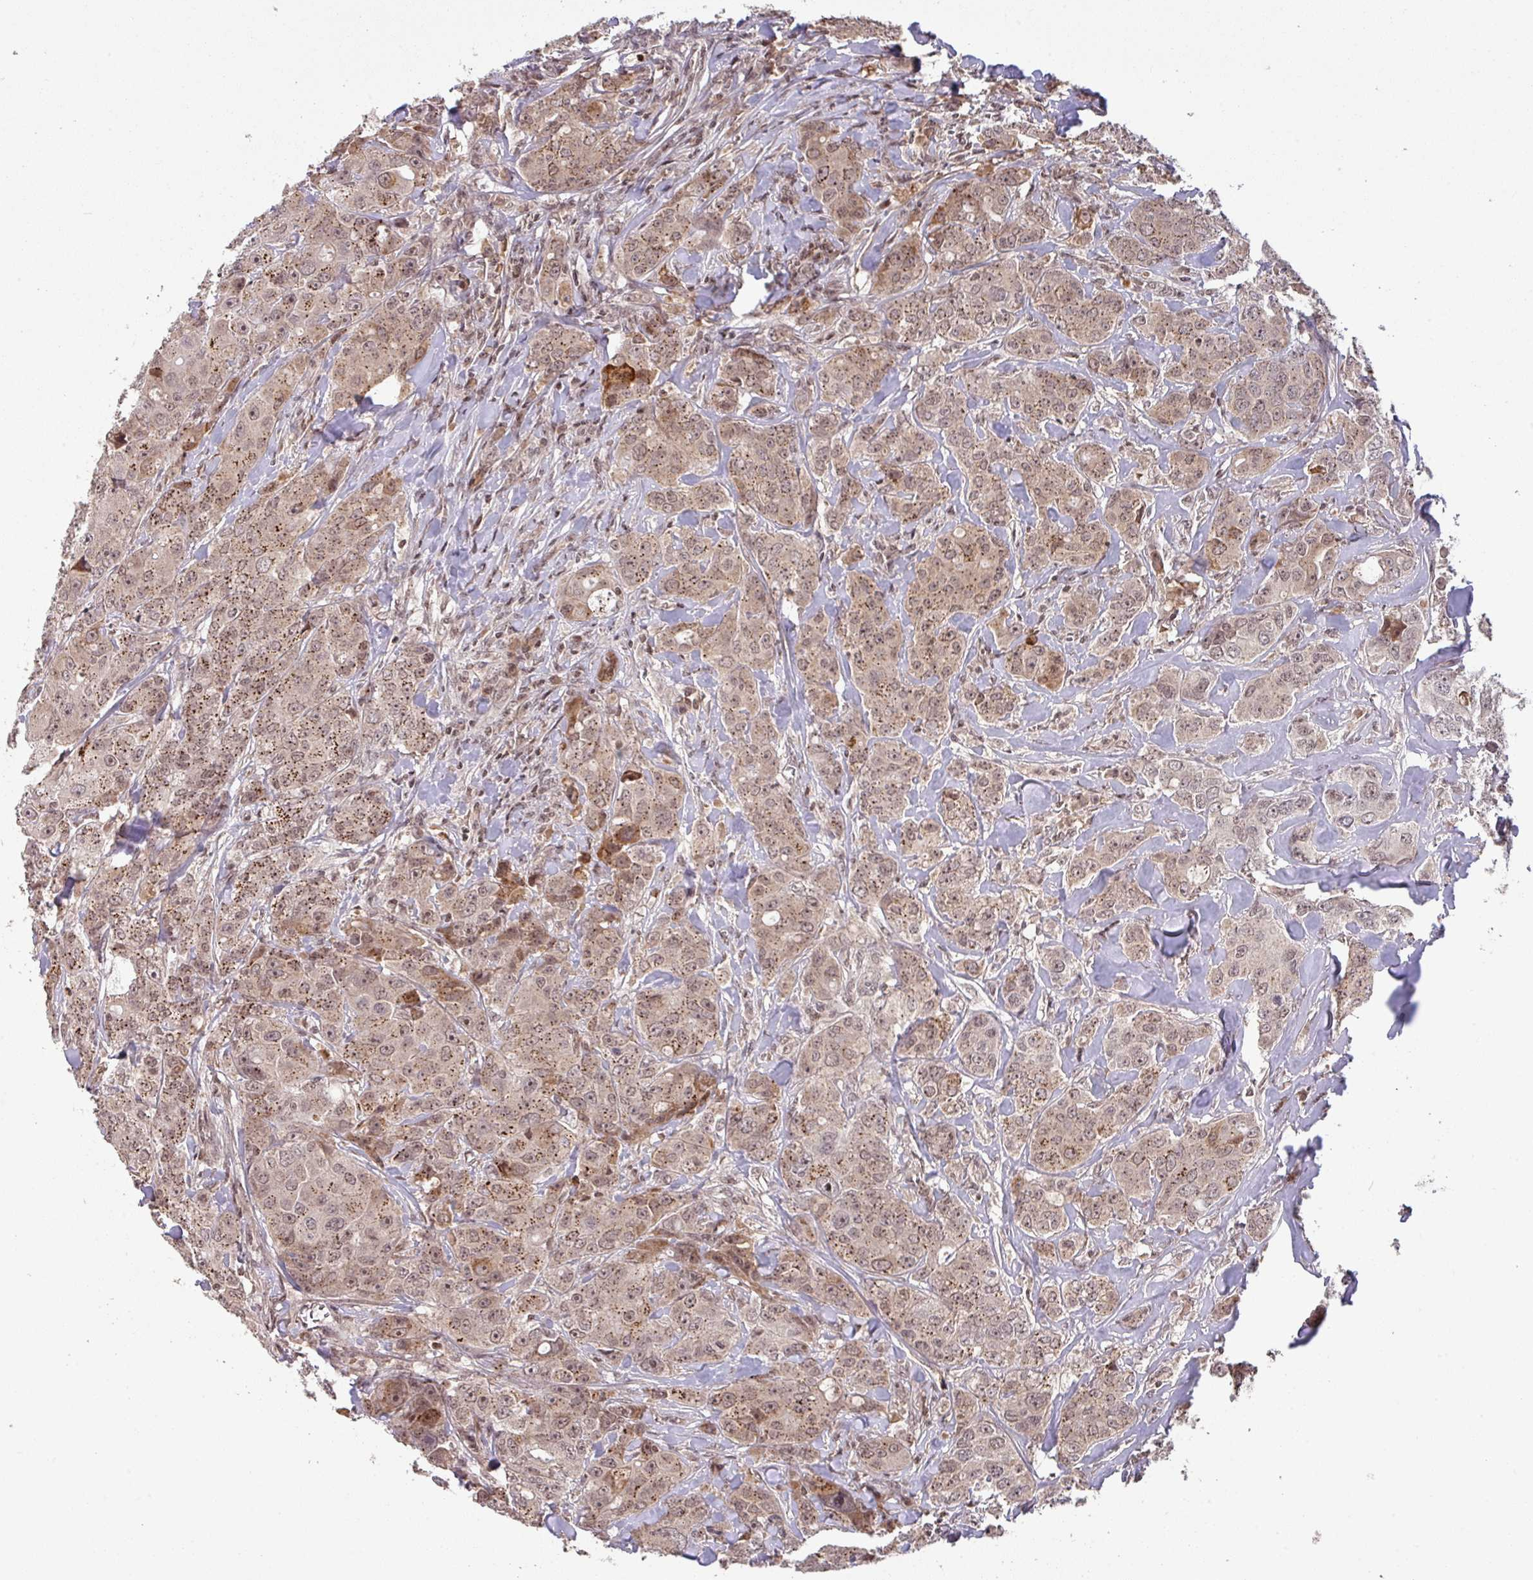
{"staining": {"intensity": "moderate", "quantity": ">75%", "location": "cytoplasmic/membranous,nuclear"}, "tissue": "breast cancer", "cell_type": "Tumor cells", "image_type": "cancer", "snomed": [{"axis": "morphology", "description": "Duct carcinoma"}, {"axis": "topography", "description": "Breast"}], "caption": "There is medium levels of moderate cytoplasmic/membranous and nuclear expression in tumor cells of intraductal carcinoma (breast), as demonstrated by immunohistochemical staining (brown color).", "gene": "ZBTB14", "patient": {"sex": "female", "age": 43}}